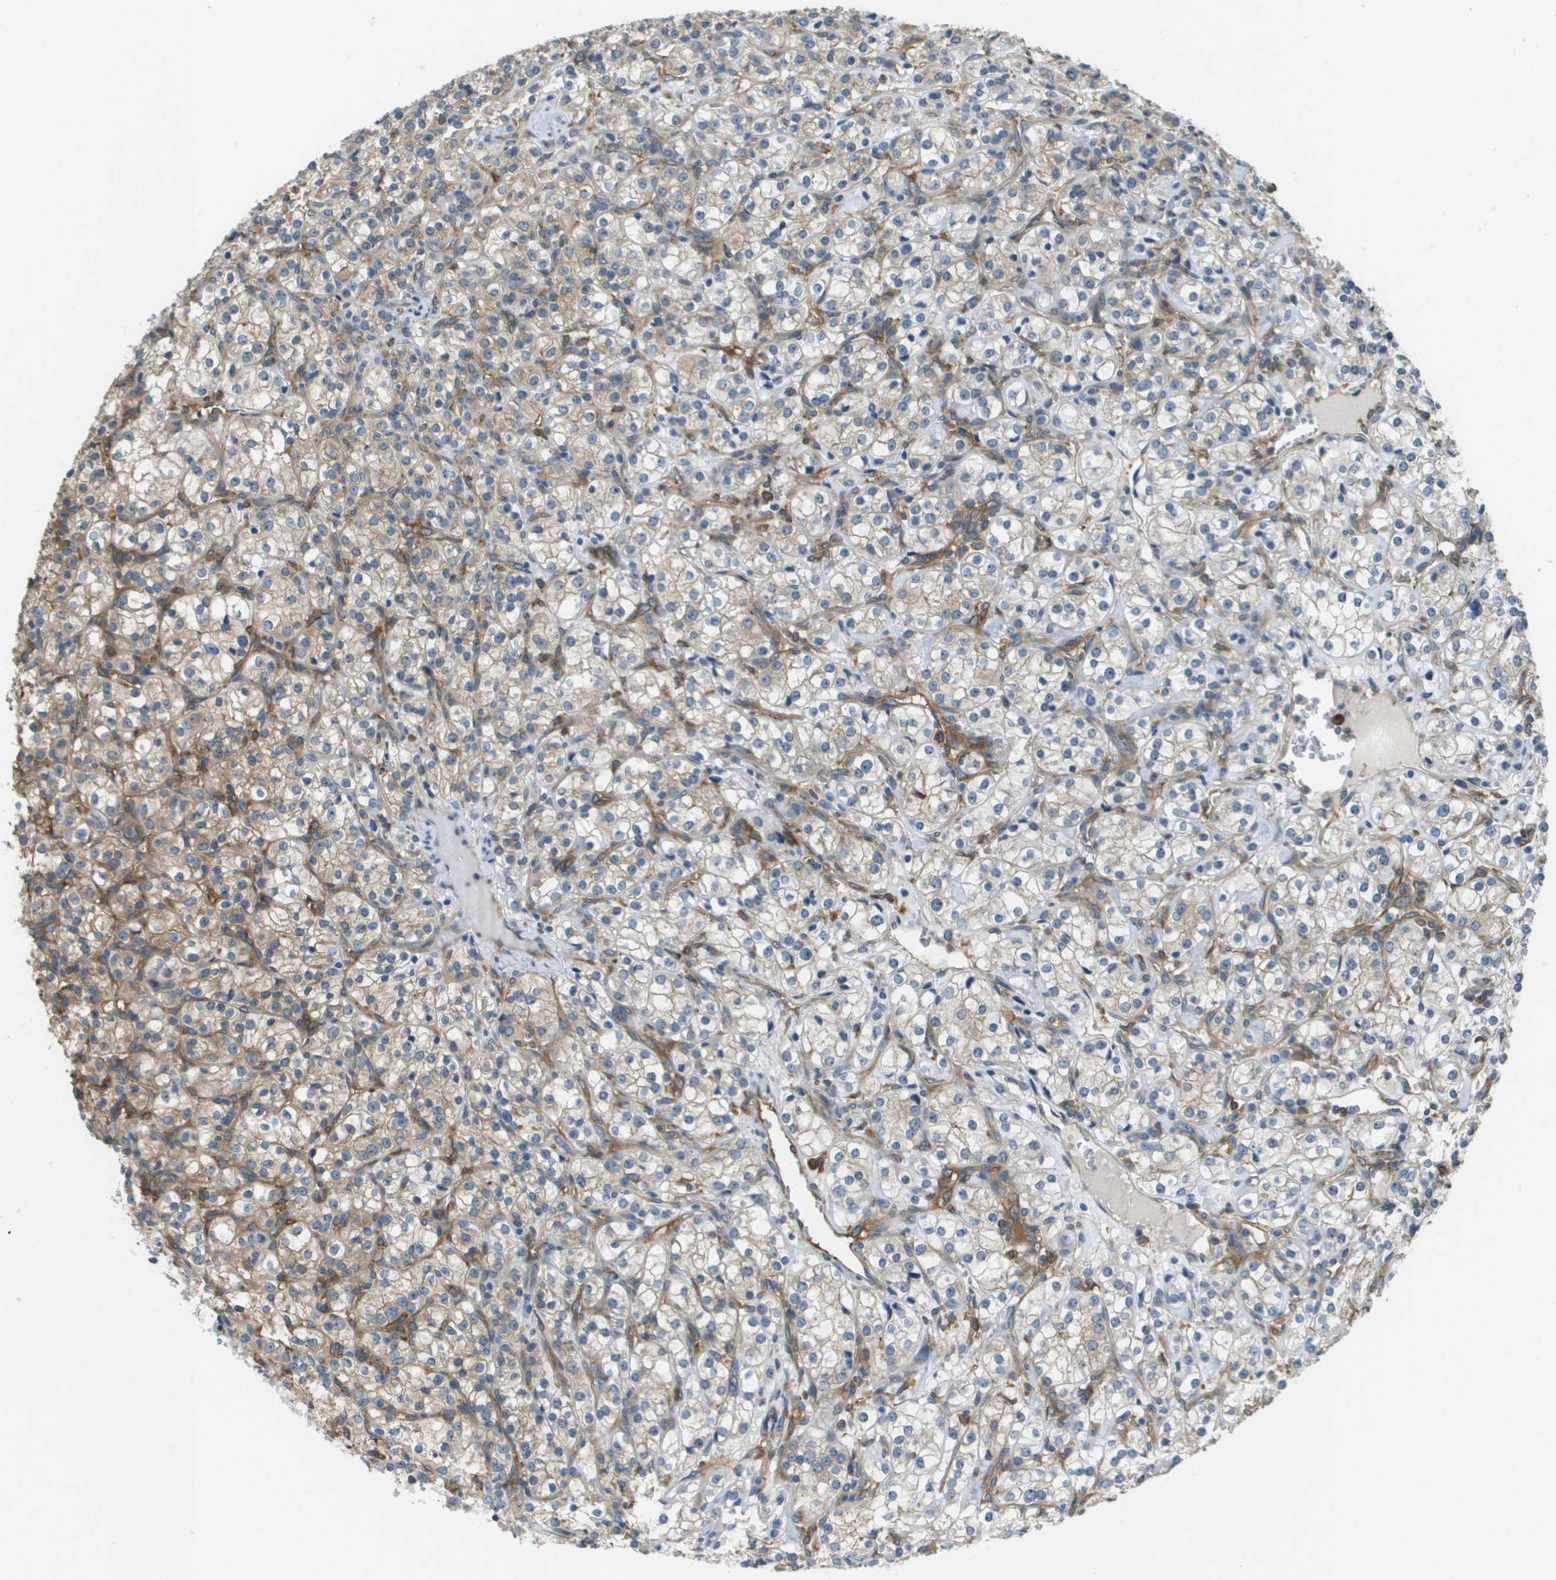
{"staining": {"intensity": "moderate", "quantity": "<25%", "location": "cytoplasmic/membranous"}, "tissue": "renal cancer", "cell_type": "Tumor cells", "image_type": "cancer", "snomed": [{"axis": "morphology", "description": "Adenocarcinoma, NOS"}, {"axis": "topography", "description": "Kidney"}], "caption": "Adenocarcinoma (renal) was stained to show a protein in brown. There is low levels of moderate cytoplasmic/membranous expression in approximately <25% of tumor cells.", "gene": "CORO1B", "patient": {"sex": "male", "age": 77}}